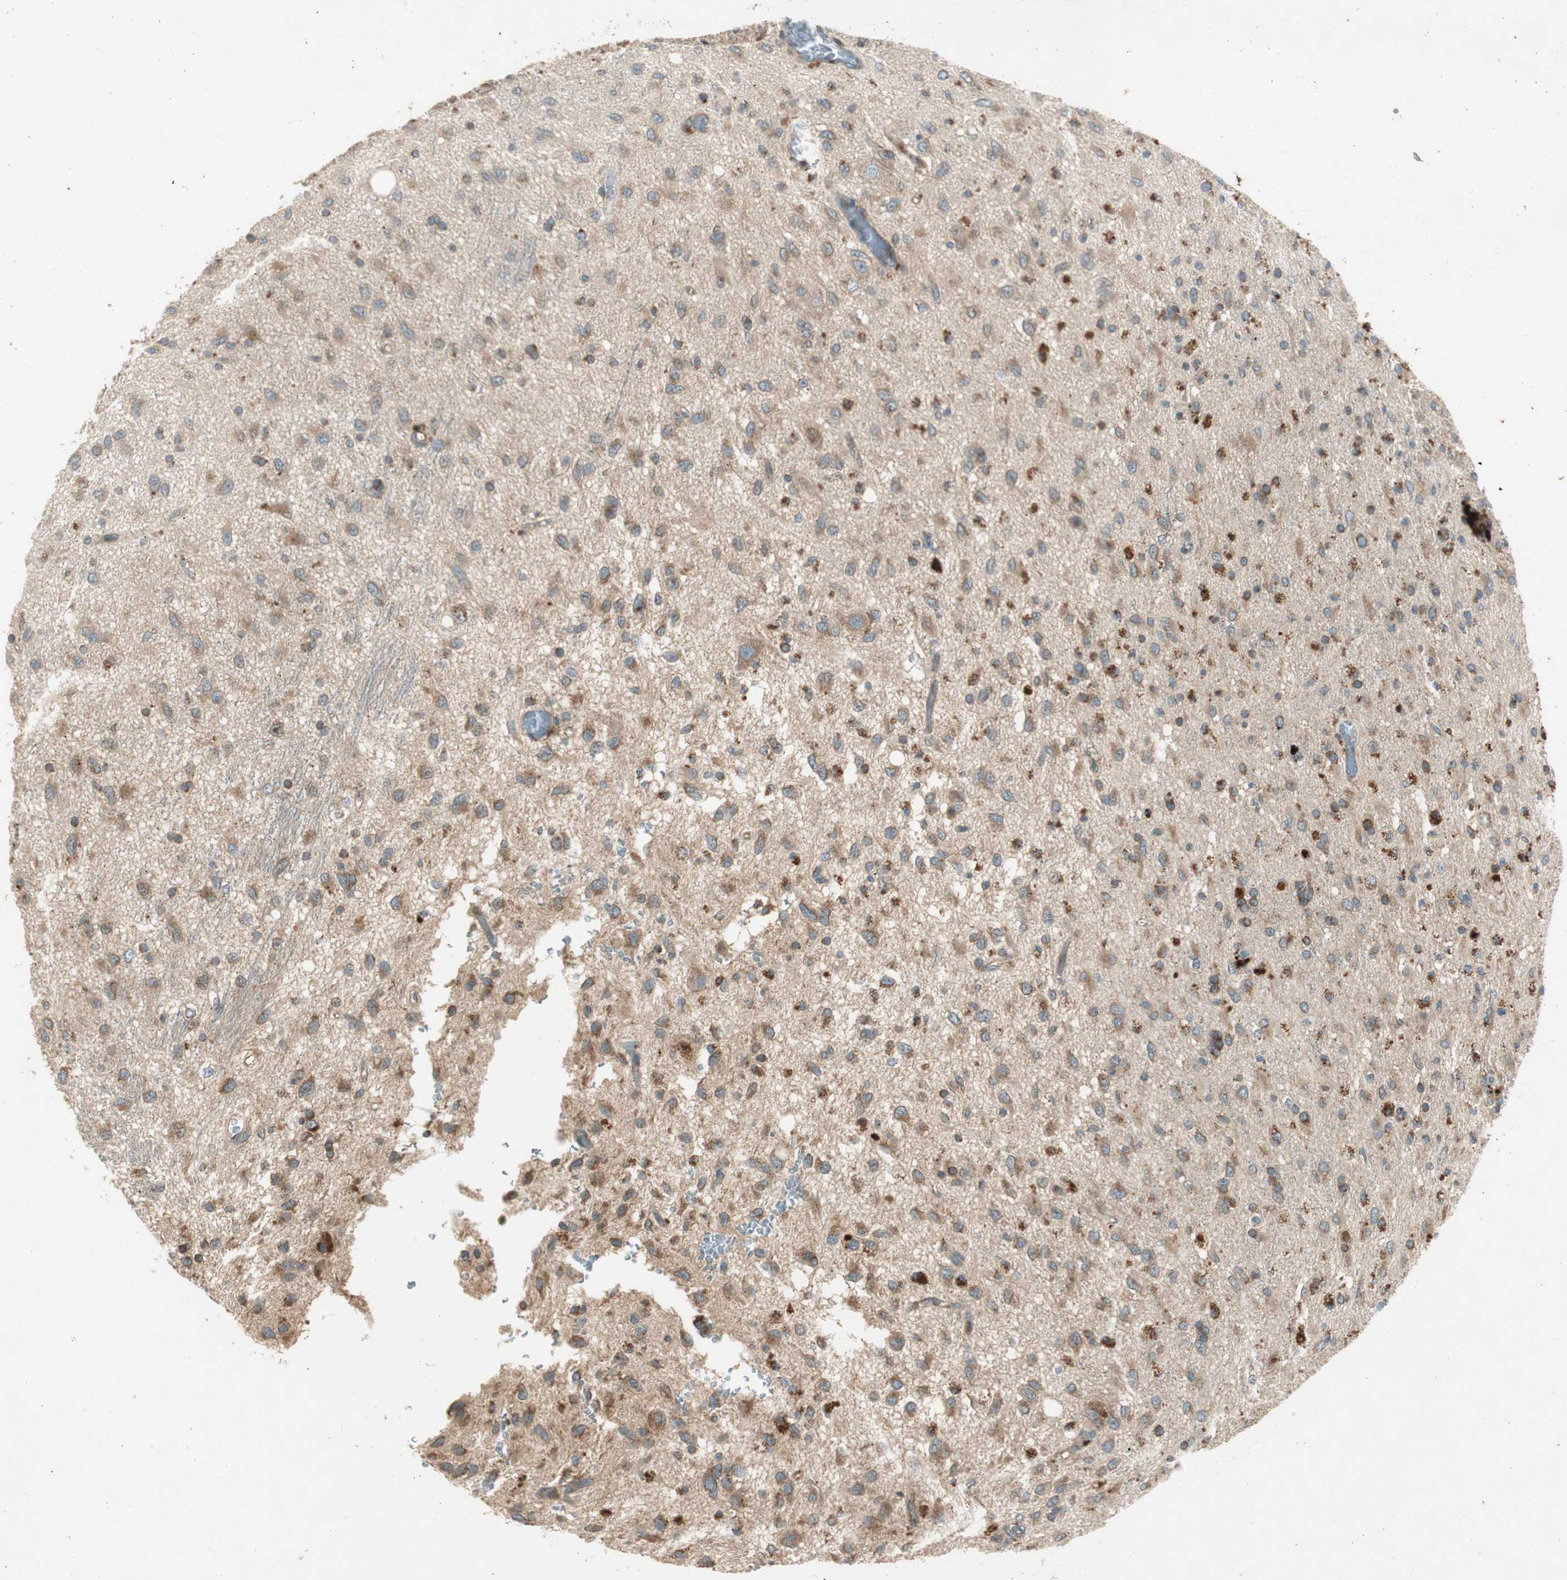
{"staining": {"intensity": "strong", "quantity": ">75%", "location": "cytoplasmic/membranous"}, "tissue": "glioma", "cell_type": "Tumor cells", "image_type": "cancer", "snomed": [{"axis": "morphology", "description": "Glioma, malignant, Low grade"}, {"axis": "topography", "description": "Brain"}], "caption": "Glioma was stained to show a protein in brown. There is high levels of strong cytoplasmic/membranous positivity in approximately >75% of tumor cells.", "gene": "CHADL", "patient": {"sex": "male", "age": 77}}